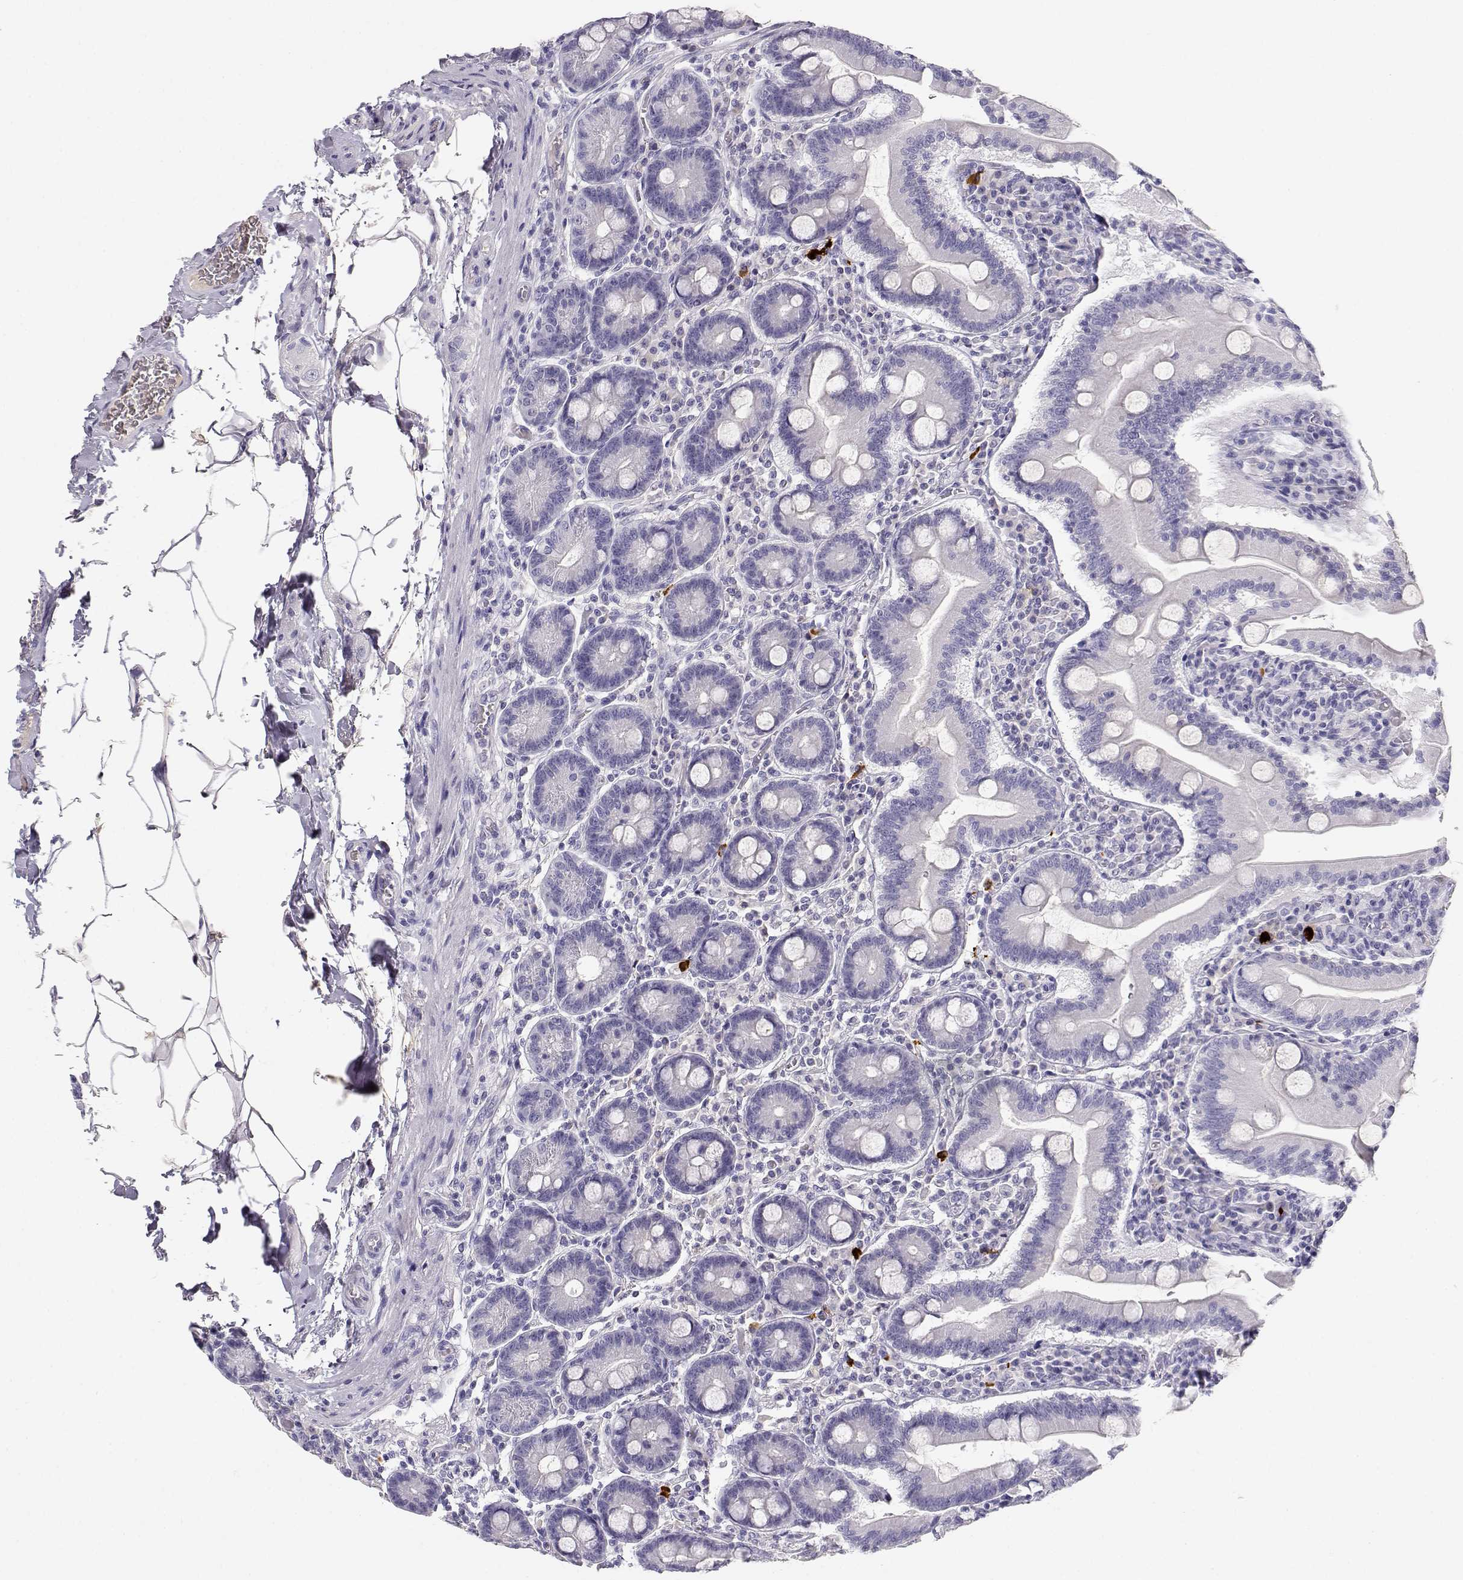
{"staining": {"intensity": "negative", "quantity": "none", "location": "none"}, "tissue": "small intestine", "cell_type": "Glandular cells", "image_type": "normal", "snomed": [{"axis": "morphology", "description": "Normal tissue, NOS"}, {"axis": "topography", "description": "Small intestine"}], "caption": "DAB (3,3'-diaminobenzidine) immunohistochemical staining of benign small intestine shows no significant staining in glandular cells.", "gene": "GPR174", "patient": {"sex": "male", "age": 37}}